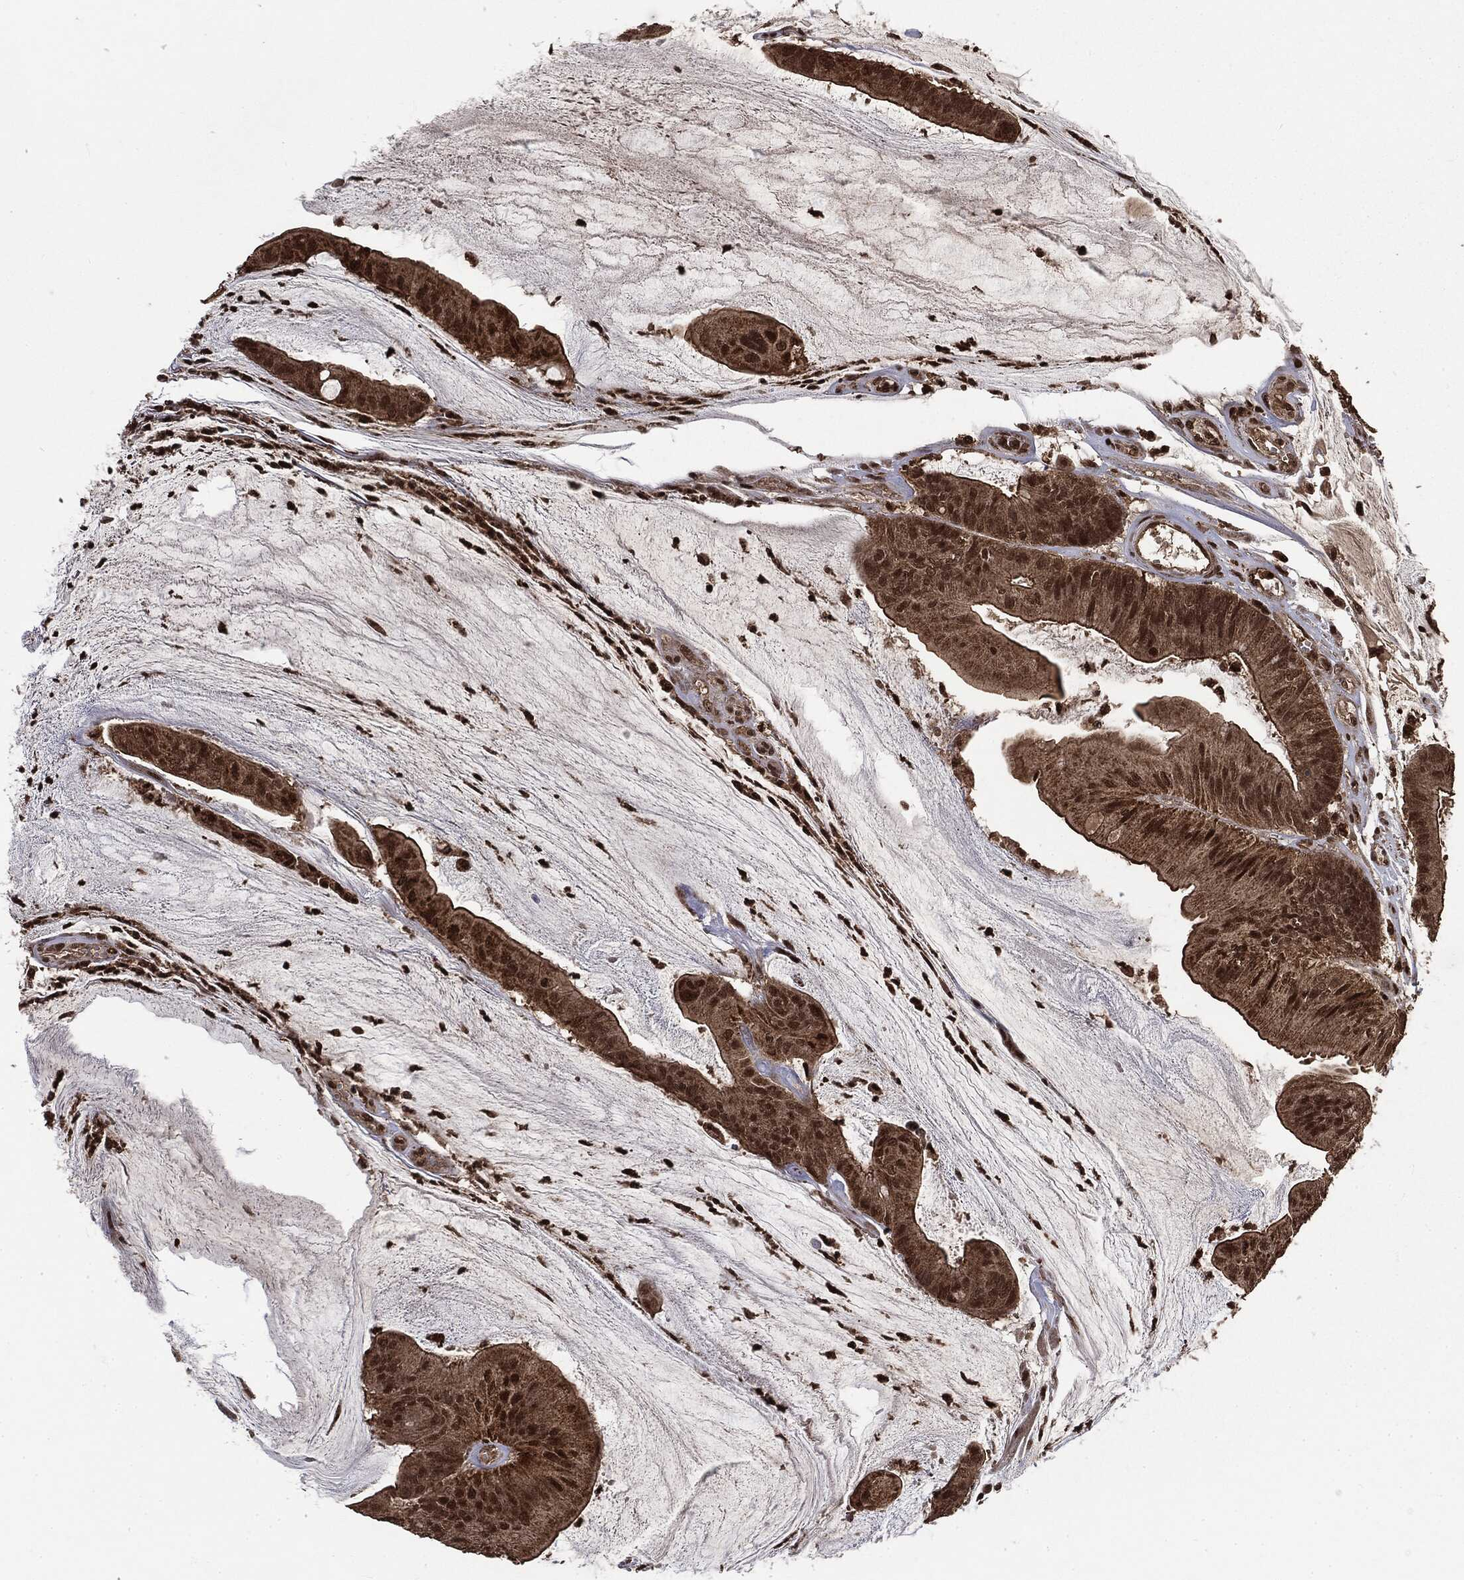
{"staining": {"intensity": "strong", "quantity": ">75%", "location": "cytoplasmic/membranous,nuclear"}, "tissue": "colorectal cancer", "cell_type": "Tumor cells", "image_type": "cancer", "snomed": [{"axis": "morphology", "description": "Adenocarcinoma, NOS"}, {"axis": "topography", "description": "Colon"}], "caption": "Adenocarcinoma (colorectal) stained with a protein marker displays strong staining in tumor cells.", "gene": "CTDP1", "patient": {"sex": "female", "age": 69}}